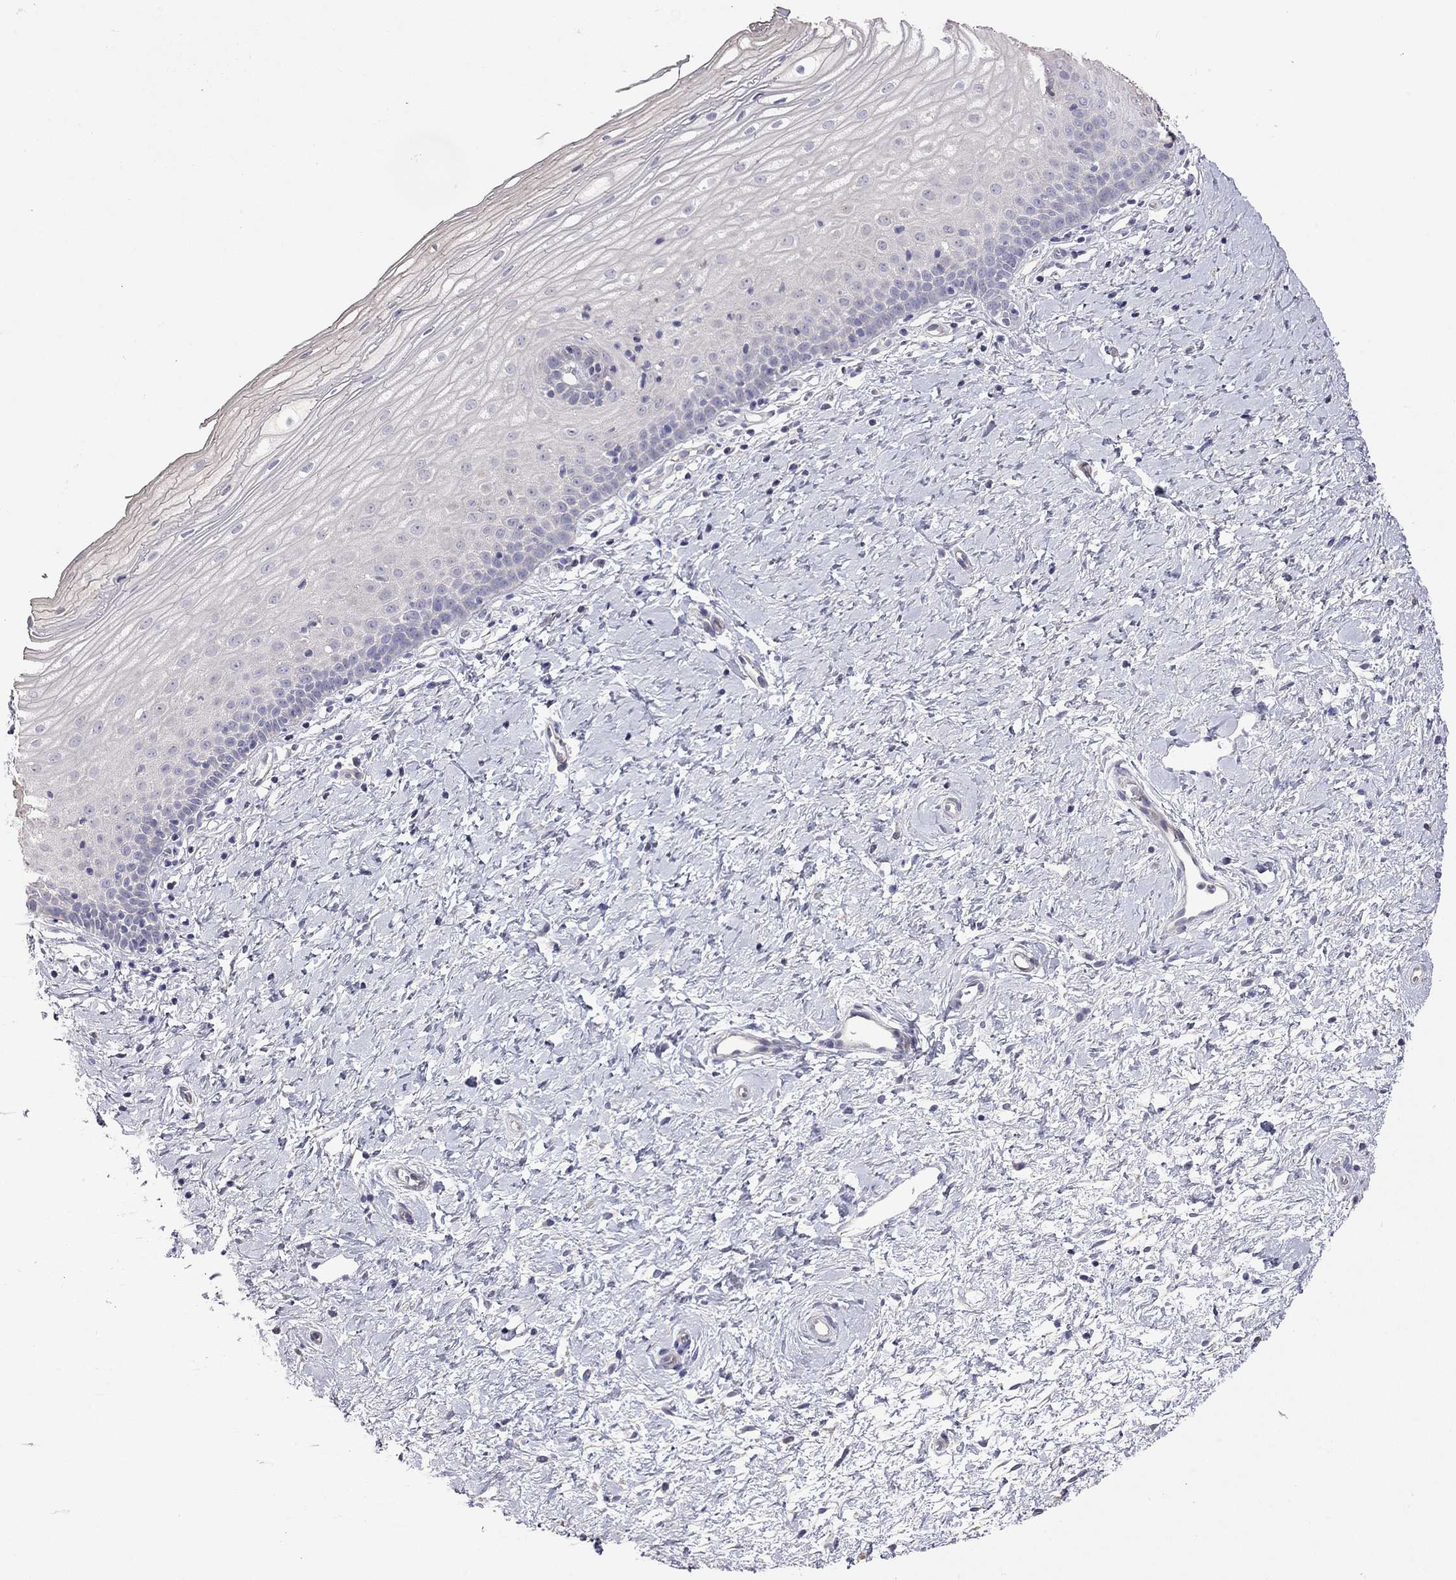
{"staining": {"intensity": "negative", "quantity": "none", "location": "none"}, "tissue": "cervix", "cell_type": "Glandular cells", "image_type": "normal", "snomed": [{"axis": "morphology", "description": "Normal tissue, NOS"}, {"axis": "topography", "description": "Cervix"}], "caption": "Immunohistochemistry image of benign cervix stained for a protein (brown), which exhibits no staining in glandular cells.", "gene": "FEZ1", "patient": {"sex": "female", "age": 37}}